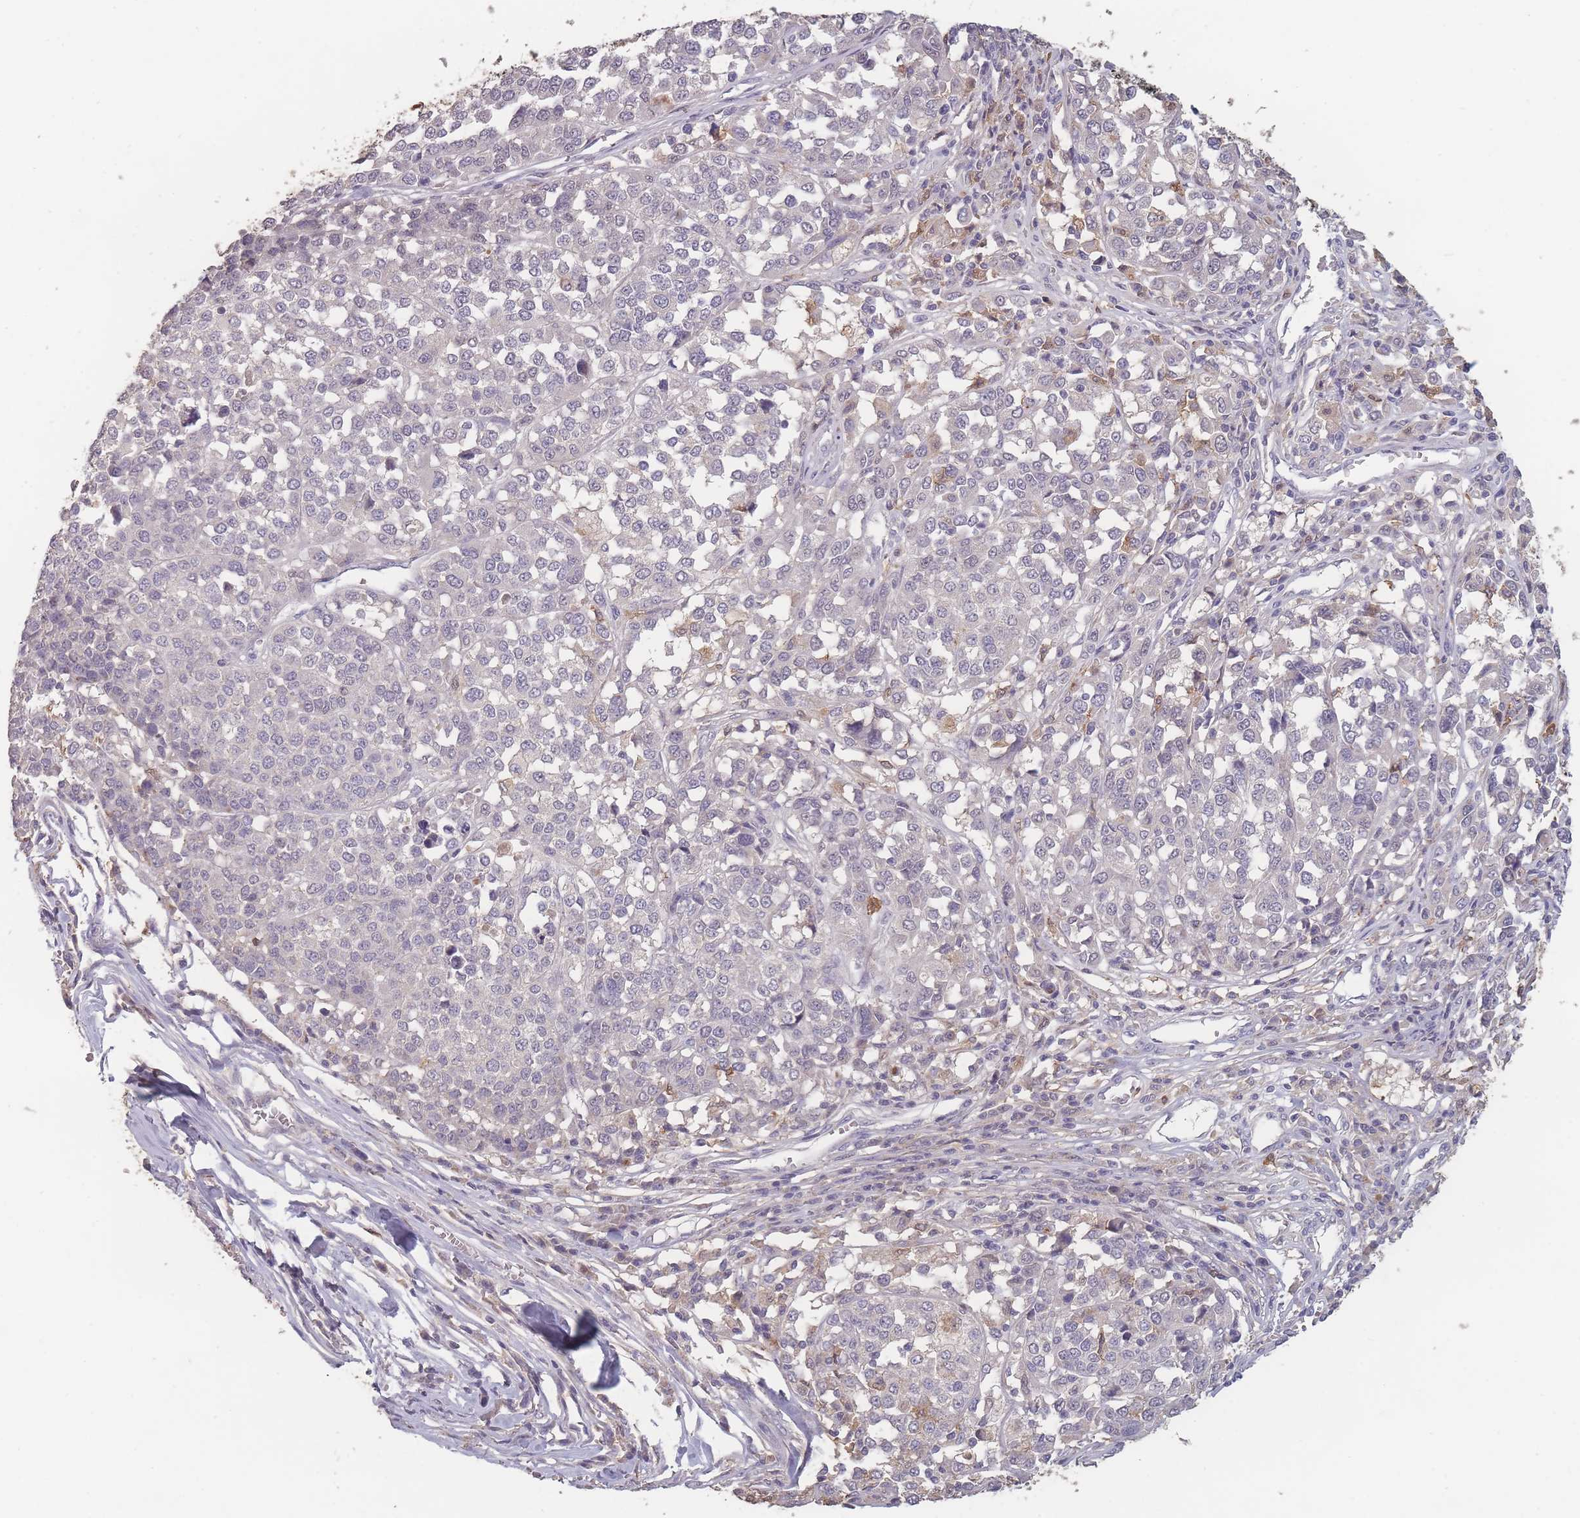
{"staining": {"intensity": "negative", "quantity": "none", "location": "none"}, "tissue": "melanoma", "cell_type": "Tumor cells", "image_type": "cancer", "snomed": [{"axis": "morphology", "description": "Malignant melanoma, Metastatic site"}, {"axis": "topography", "description": "Lymph node"}], "caption": "A photomicrograph of human melanoma is negative for staining in tumor cells.", "gene": "BST1", "patient": {"sex": "male", "age": 44}}